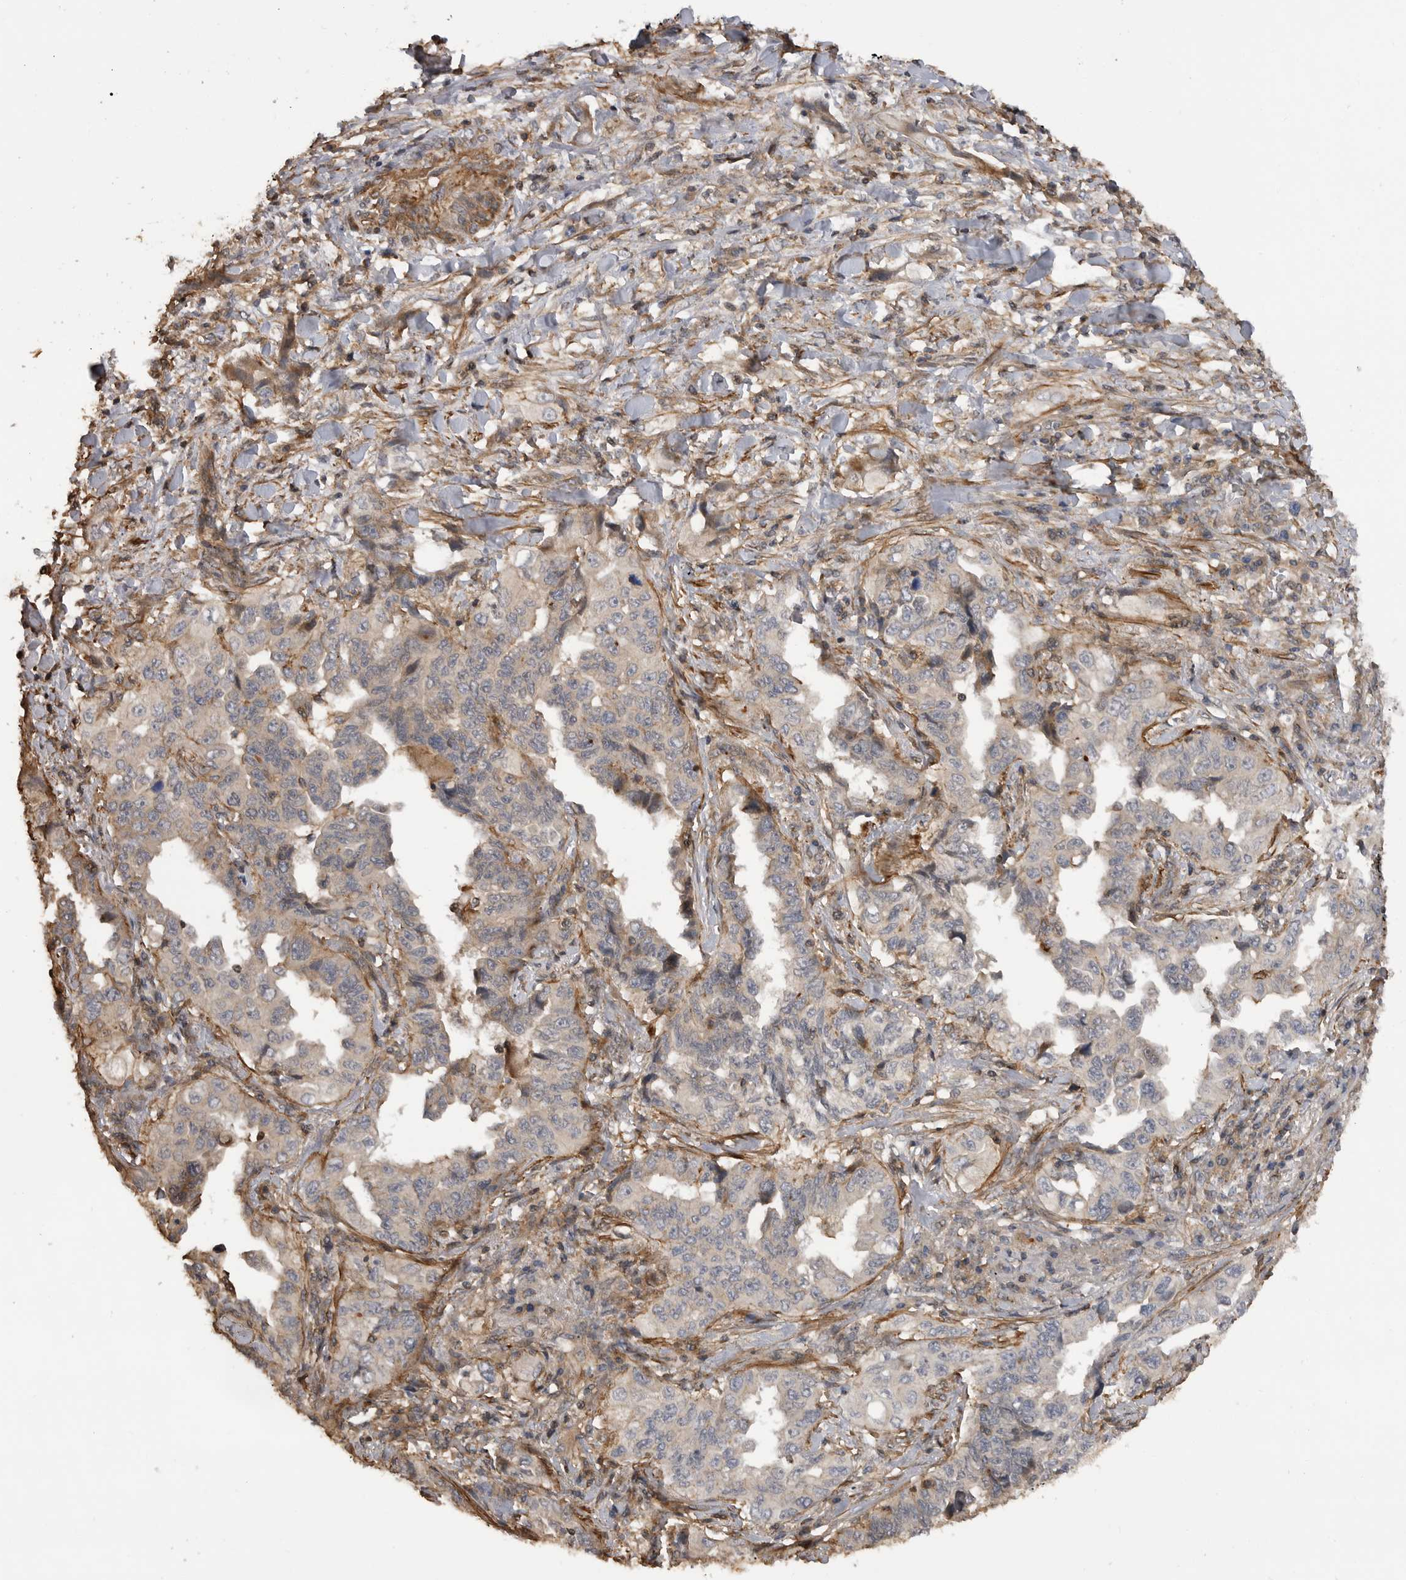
{"staining": {"intensity": "weak", "quantity": "<25%", "location": "cytoplasmic/membranous"}, "tissue": "lung cancer", "cell_type": "Tumor cells", "image_type": "cancer", "snomed": [{"axis": "morphology", "description": "Adenocarcinoma, NOS"}, {"axis": "topography", "description": "Lung"}], "caption": "There is no significant expression in tumor cells of lung cancer.", "gene": "TRIM56", "patient": {"sex": "female", "age": 51}}